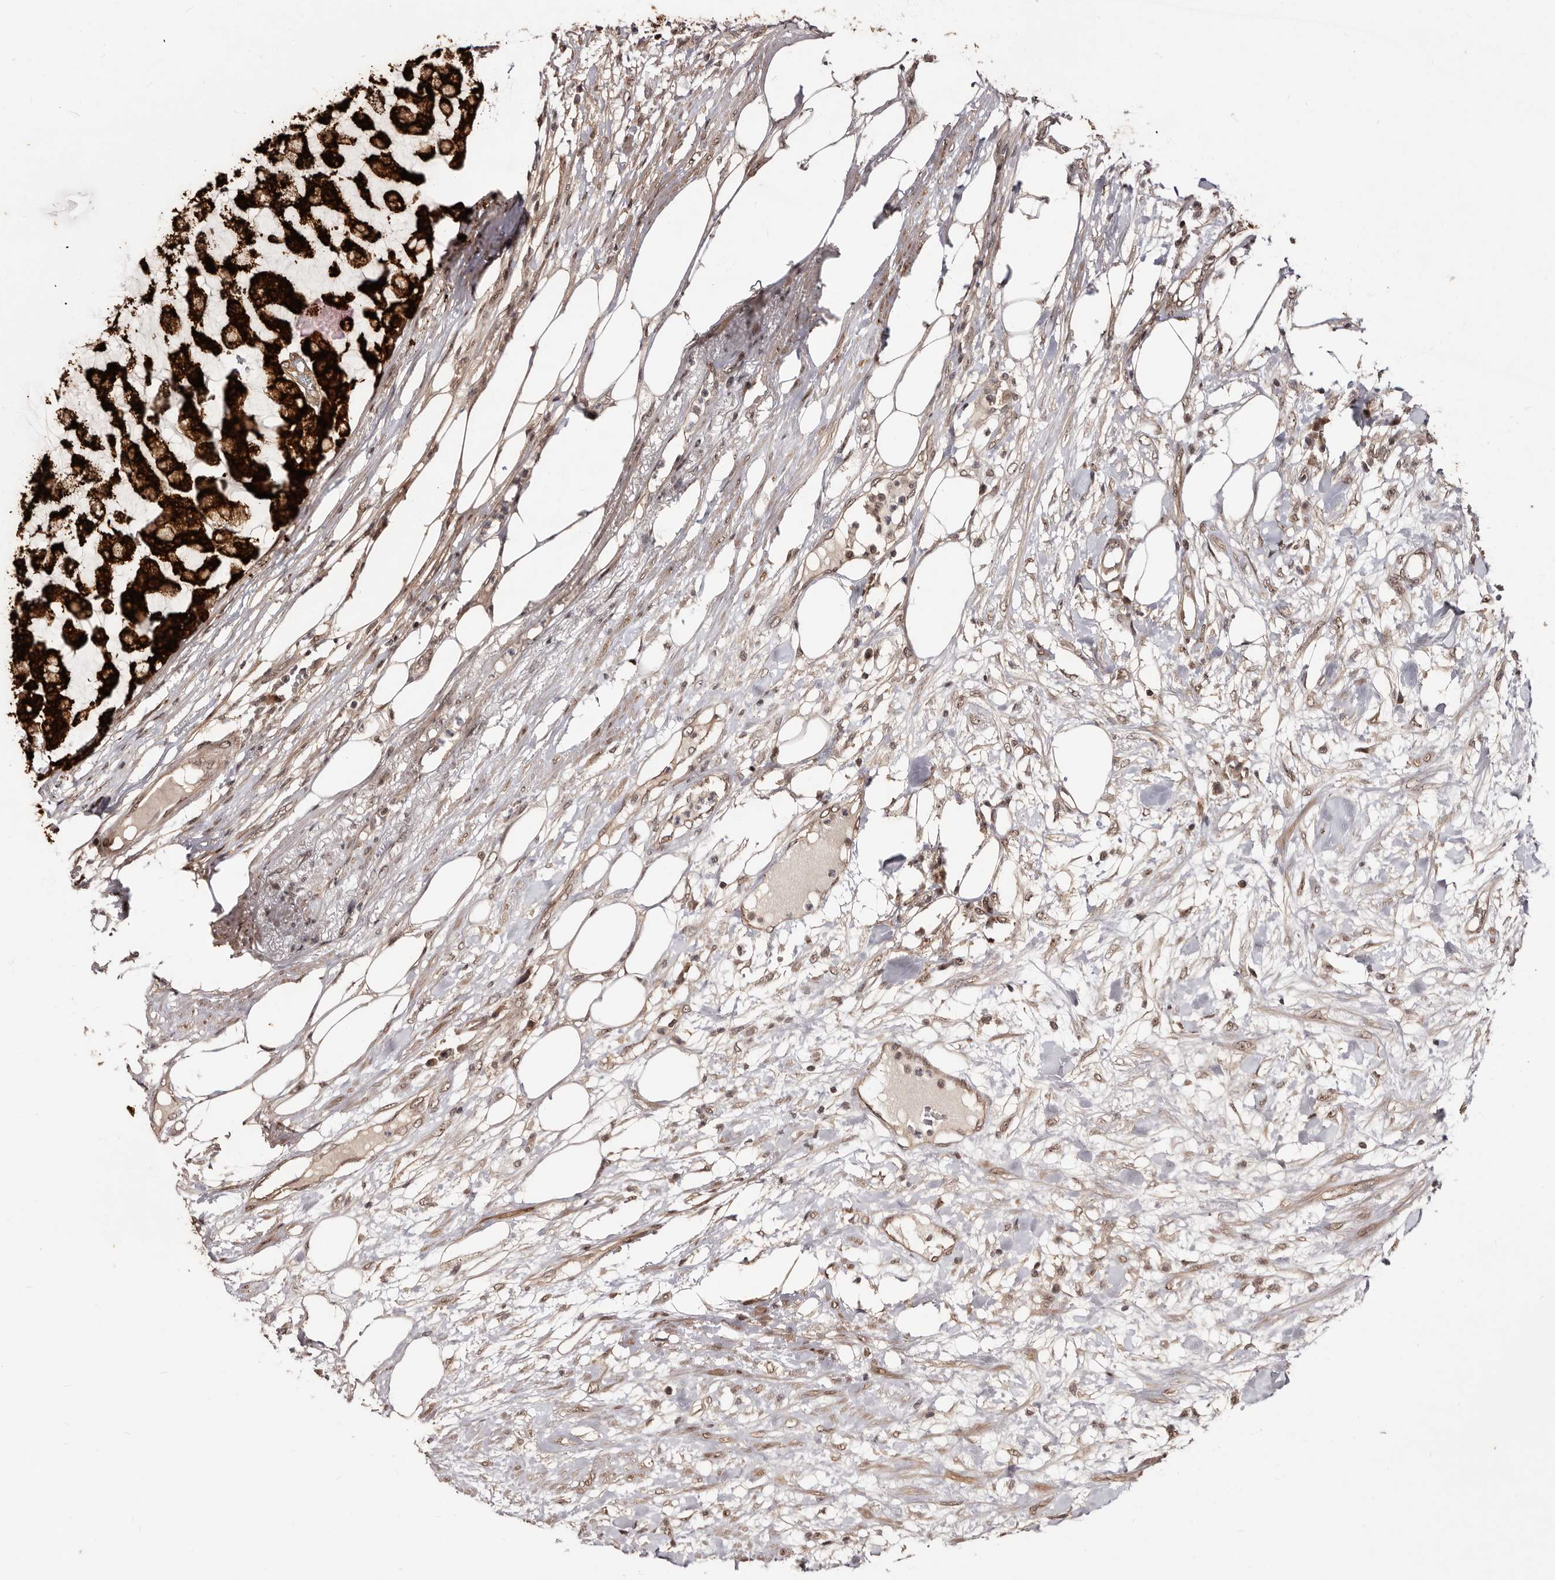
{"staining": {"intensity": "strong", "quantity": ">75%", "location": "cytoplasmic/membranous"}, "tissue": "colorectal cancer", "cell_type": "Tumor cells", "image_type": "cancer", "snomed": [{"axis": "morphology", "description": "Adenocarcinoma, NOS"}, {"axis": "topography", "description": "Colon"}], "caption": "The image demonstrates immunohistochemical staining of colorectal cancer. There is strong cytoplasmic/membranous expression is identified in about >75% of tumor cells.", "gene": "TBC1D22B", "patient": {"sex": "female", "age": 84}}